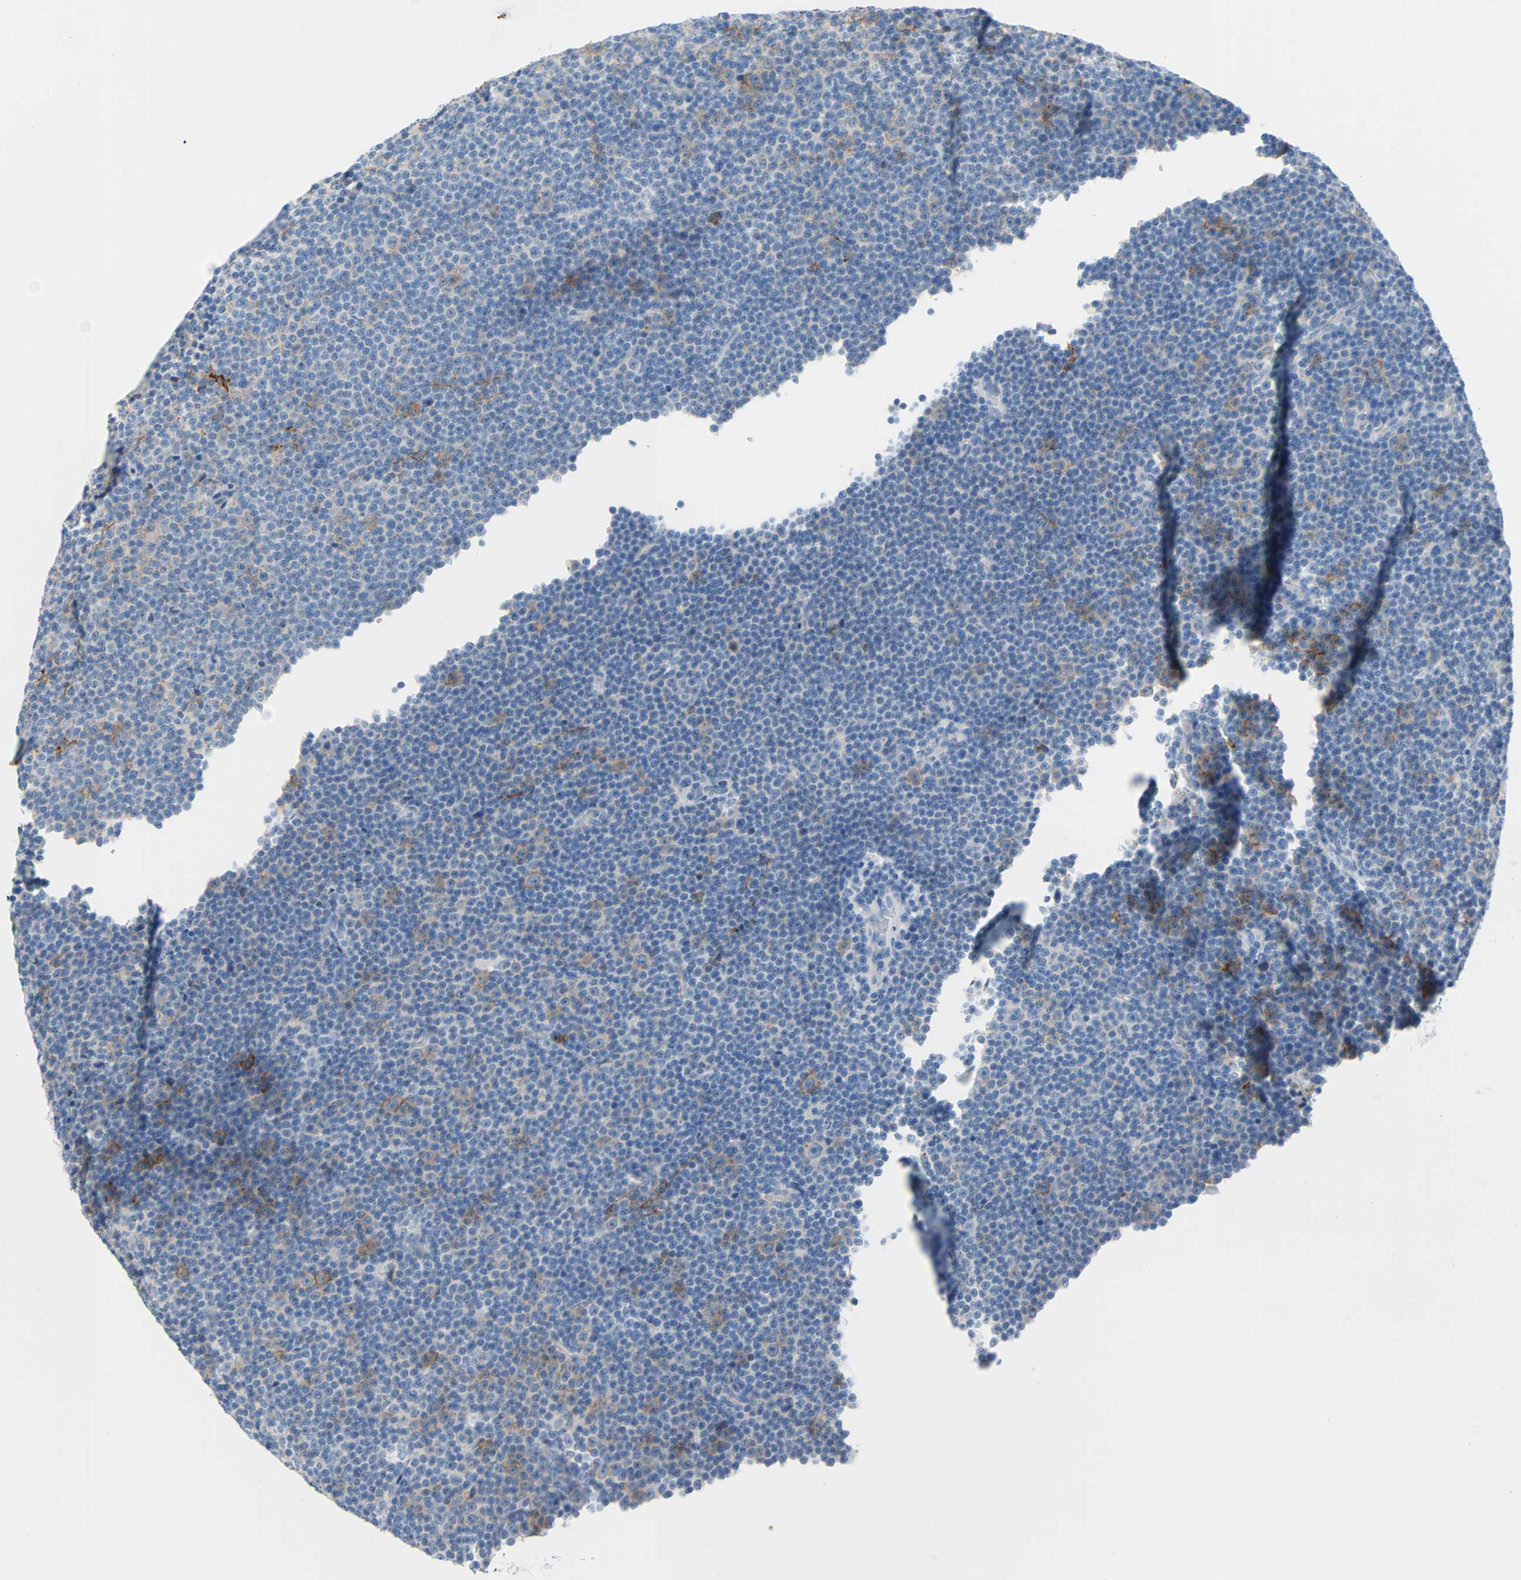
{"staining": {"intensity": "moderate", "quantity": "25%-75%", "location": "cytoplasmic/membranous"}, "tissue": "lymphoma", "cell_type": "Tumor cells", "image_type": "cancer", "snomed": [{"axis": "morphology", "description": "Malignant lymphoma, non-Hodgkin's type, Low grade"}, {"axis": "topography", "description": "Lymph node"}], "caption": "Low-grade malignant lymphoma, non-Hodgkin's type stained for a protein displays moderate cytoplasmic/membranous positivity in tumor cells.", "gene": "PDPN", "patient": {"sex": "female", "age": 67}}